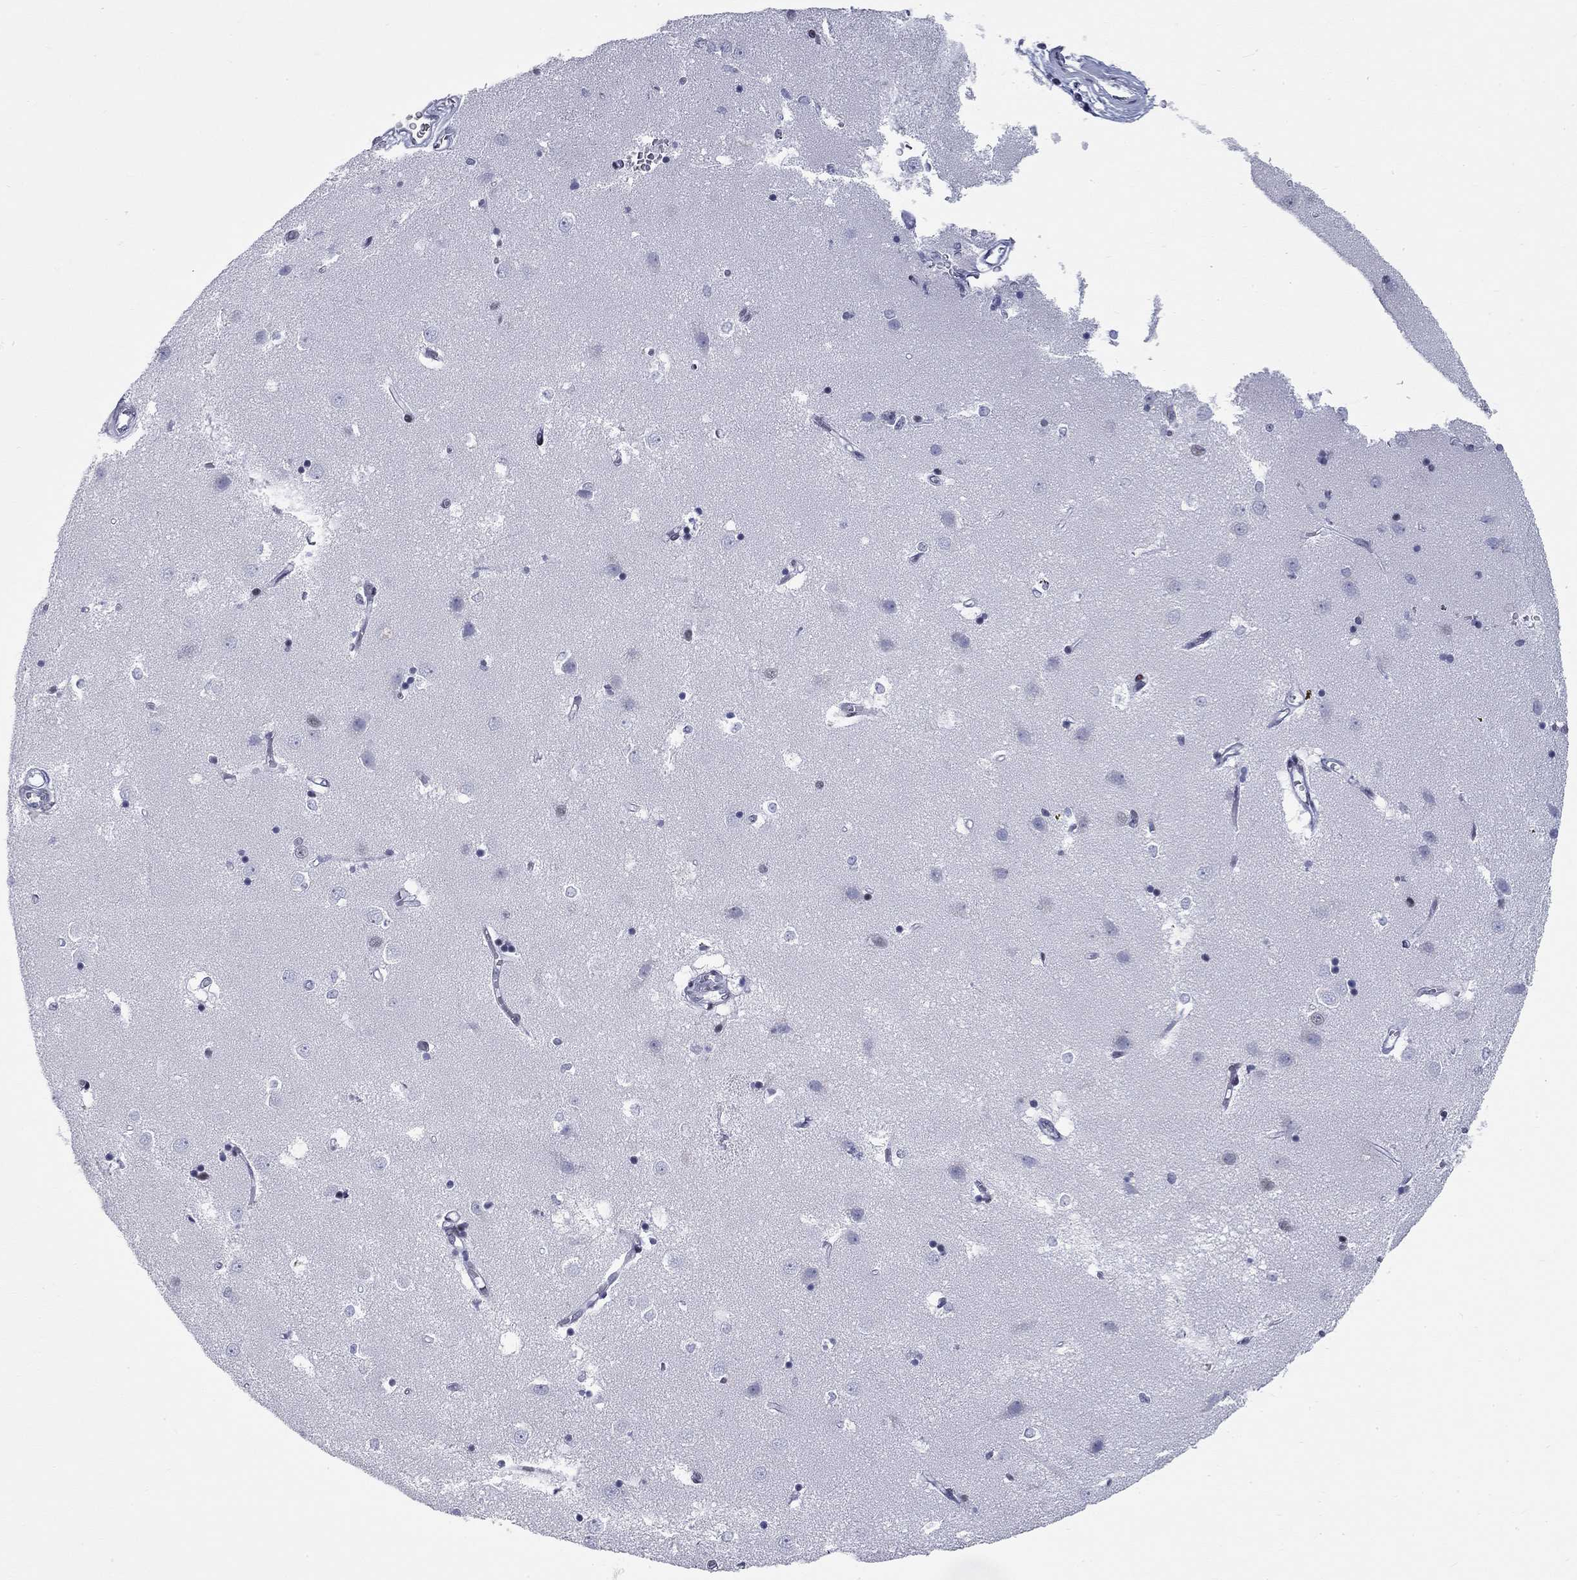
{"staining": {"intensity": "negative", "quantity": "none", "location": "none"}, "tissue": "caudate", "cell_type": "Glial cells", "image_type": "normal", "snomed": [{"axis": "morphology", "description": "Normal tissue, NOS"}, {"axis": "topography", "description": "Lateral ventricle wall"}], "caption": "Immunohistochemical staining of normal human caudate displays no significant expression in glial cells.", "gene": "ASF1B", "patient": {"sex": "male", "age": 54}}